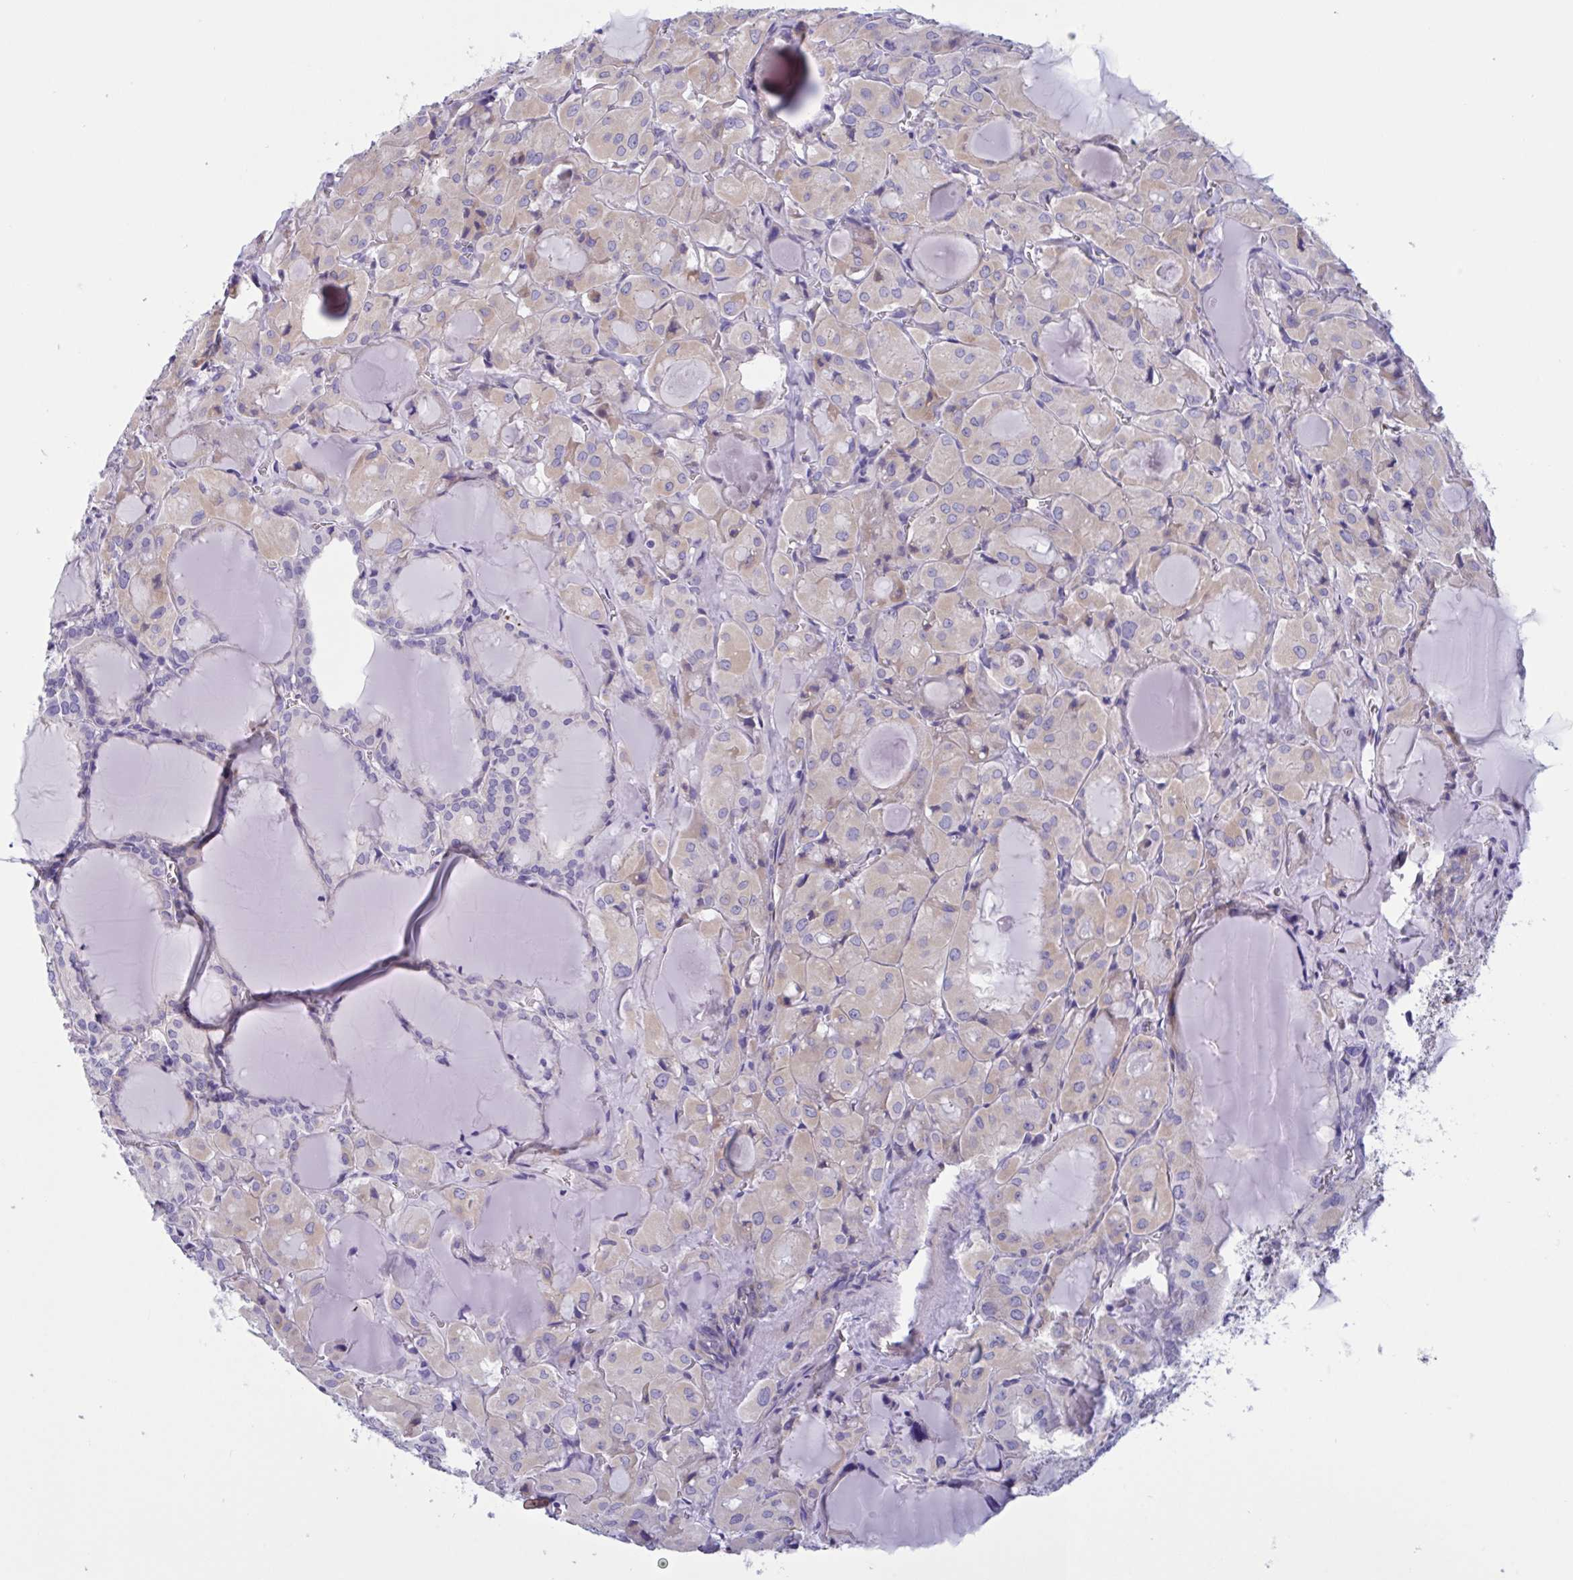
{"staining": {"intensity": "weak", "quantity": "<25%", "location": "cytoplasmic/membranous"}, "tissue": "thyroid cancer", "cell_type": "Tumor cells", "image_type": "cancer", "snomed": [{"axis": "morphology", "description": "Papillary adenocarcinoma, NOS"}, {"axis": "topography", "description": "Thyroid gland"}], "caption": "Tumor cells show no significant protein expression in thyroid cancer (papillary adenocarcinoma). (Stains: DAB immunohistochemistry with hematoxylin counter stain, Microscopy: brightfield microscopy at high magnification).", "gene": "OXLD1", "patient": {"sex": "male", "age": 87}}